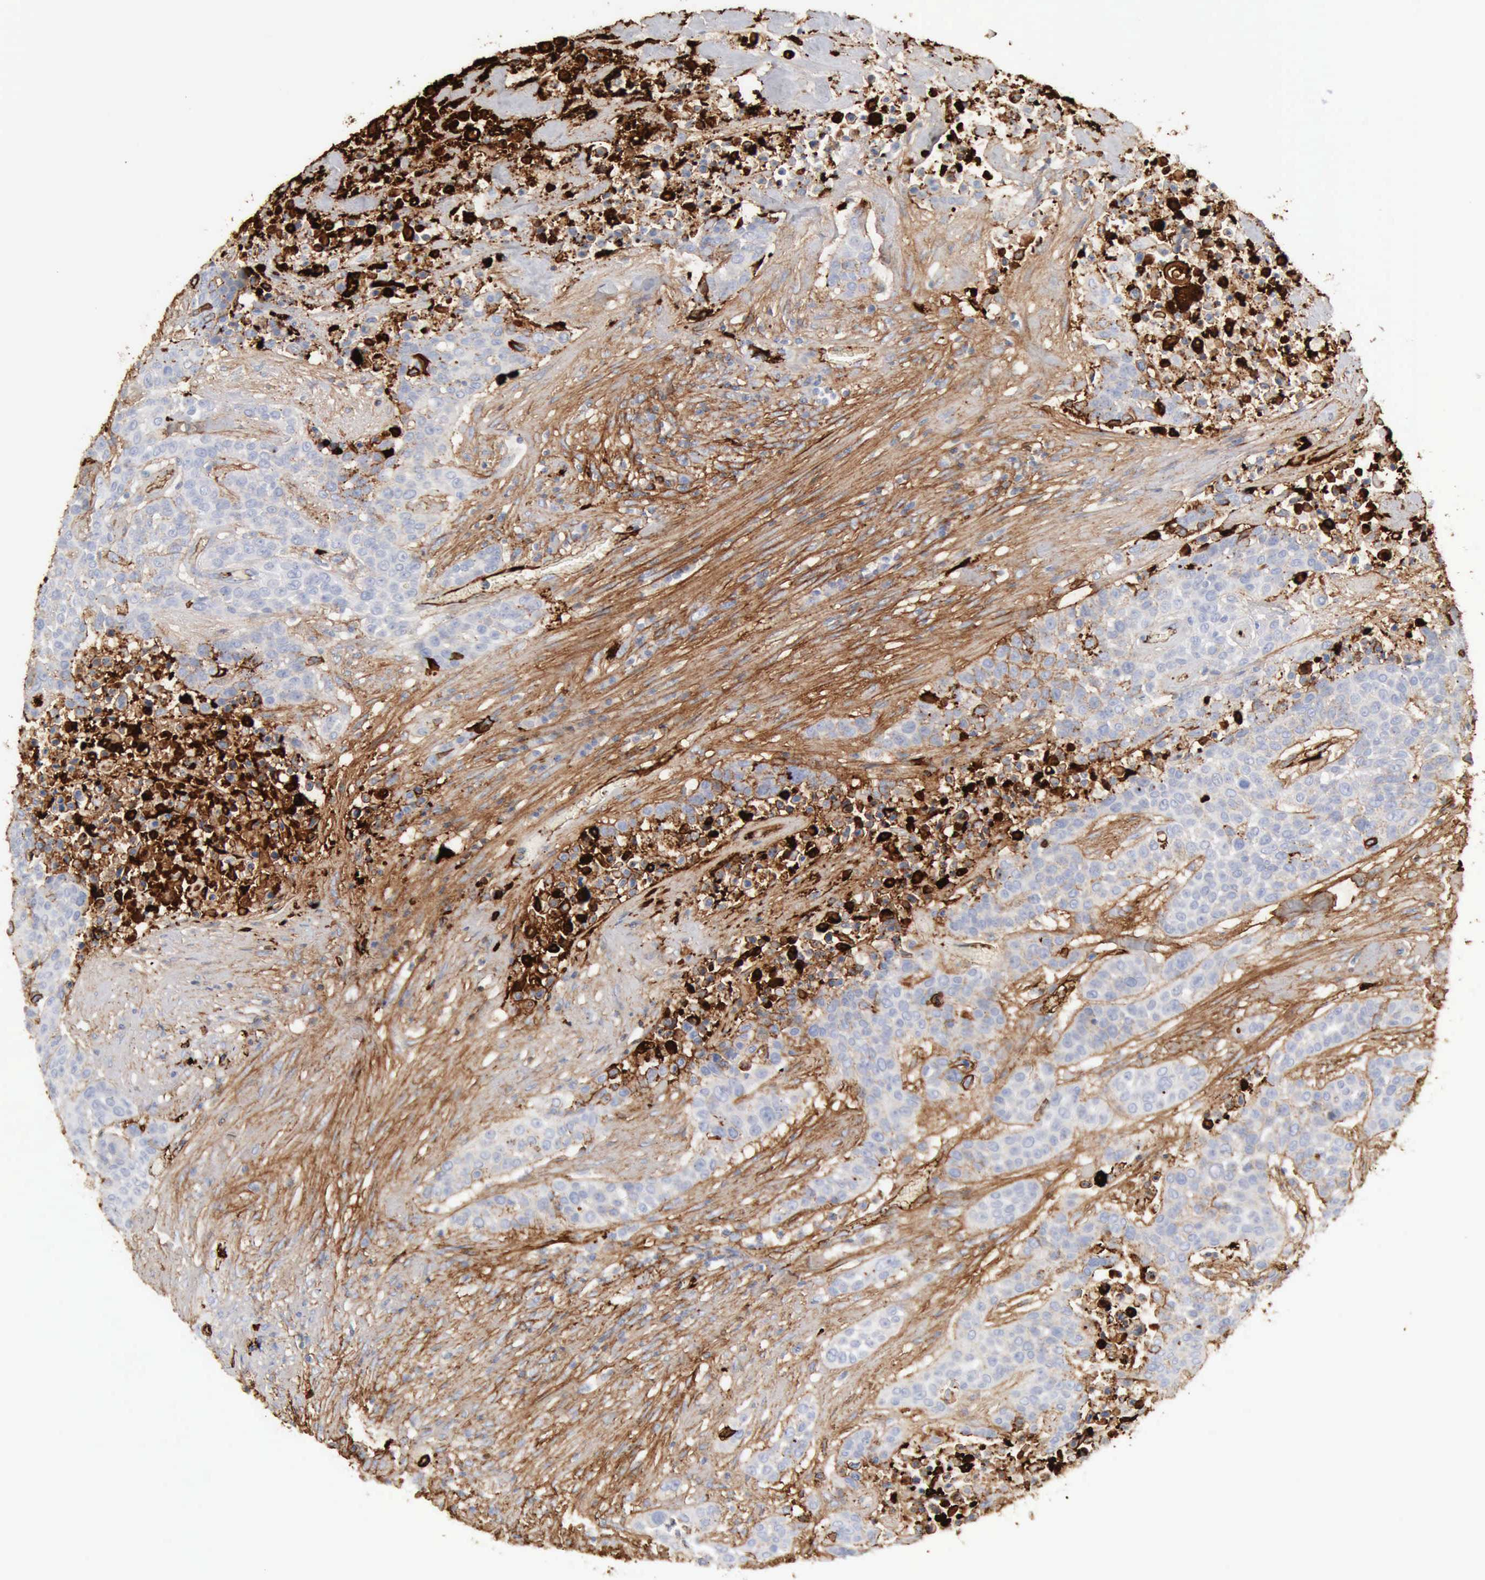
{"staining": {"intensity": "negative", "quantity": "none", "location": "none"}, "tissue": "urothelial cancer", "cell_type": "Tumor cells", "image_type": "cancer", "snomed": [{"axis": "morphology", "description": "Urothelial carcinoma, High grade"}, {"axis": "topography", "description": "Urinary bladder"}], "caption": "Immunohistochemical staining of urothelial cancer exhibits no significant expression in tumor cells.", "gene": "C4BPA", "patient": {"sex": "male", "age": 74}}